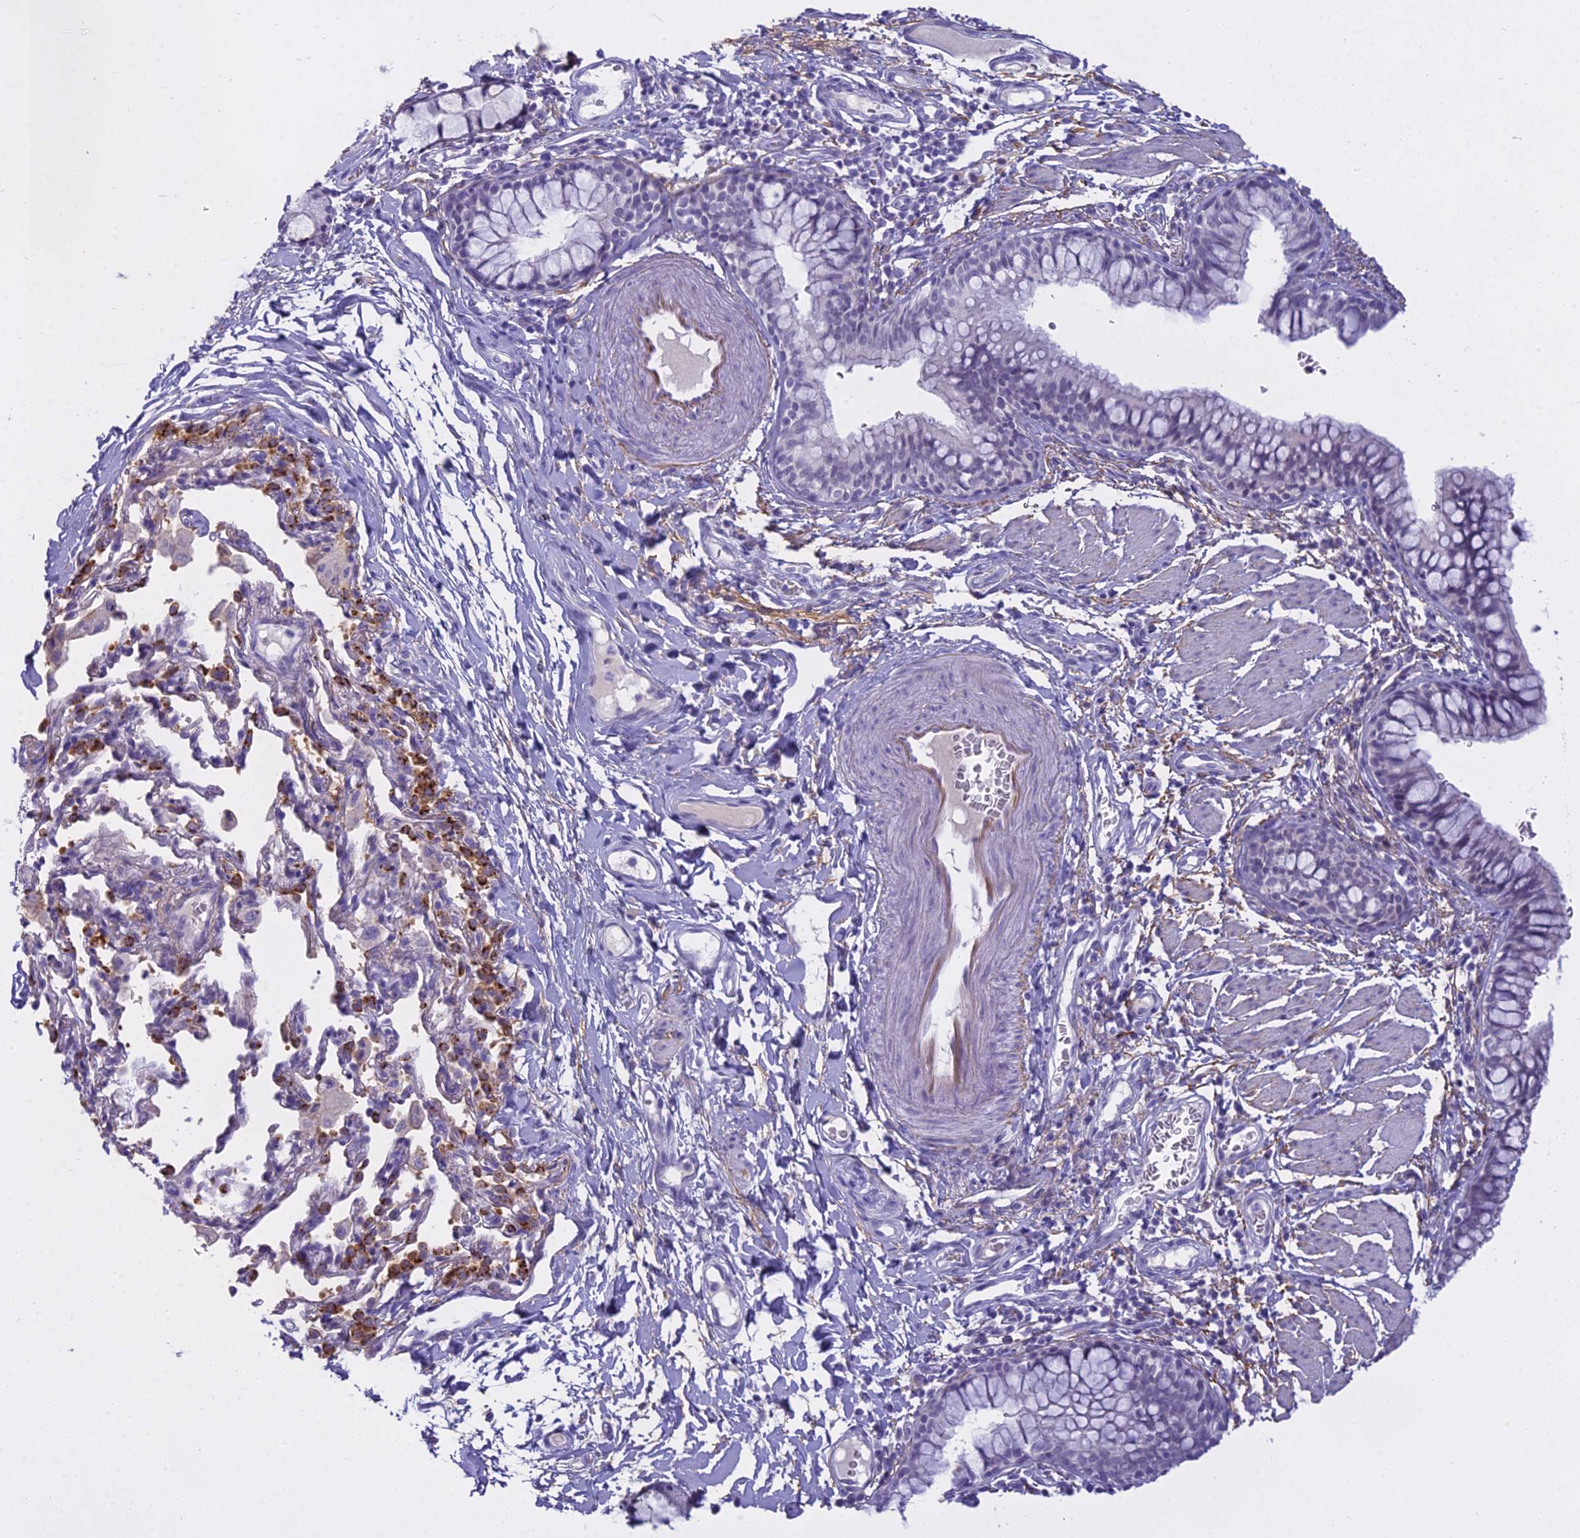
{"staining": {"intensity": "negative", "quantity": "none", "location": "none"}, "tissue": "bronchus", "cell_type": "Respiratory epithelial cells", "image_type": "normal", "snomed": [{"axis": "morphology", "description": "Normal tissue, NOS"}, {"axis": "topography", "description": "Cartilage tissue"}, {"axis": "topography", "description": "Bronchus"}], "caption": "Immunohistochemistry (IHC) image of normal bronchus: human bronchus stained with DAB demonstrates no significant protein staining in respiratory epithelial cells. (DAB (3,3'-diaminobenzidine) immunohistochemistry (IHC), high magnification).", "gene": "OSTN", "patient": {"sex": "female", "age": 36}}